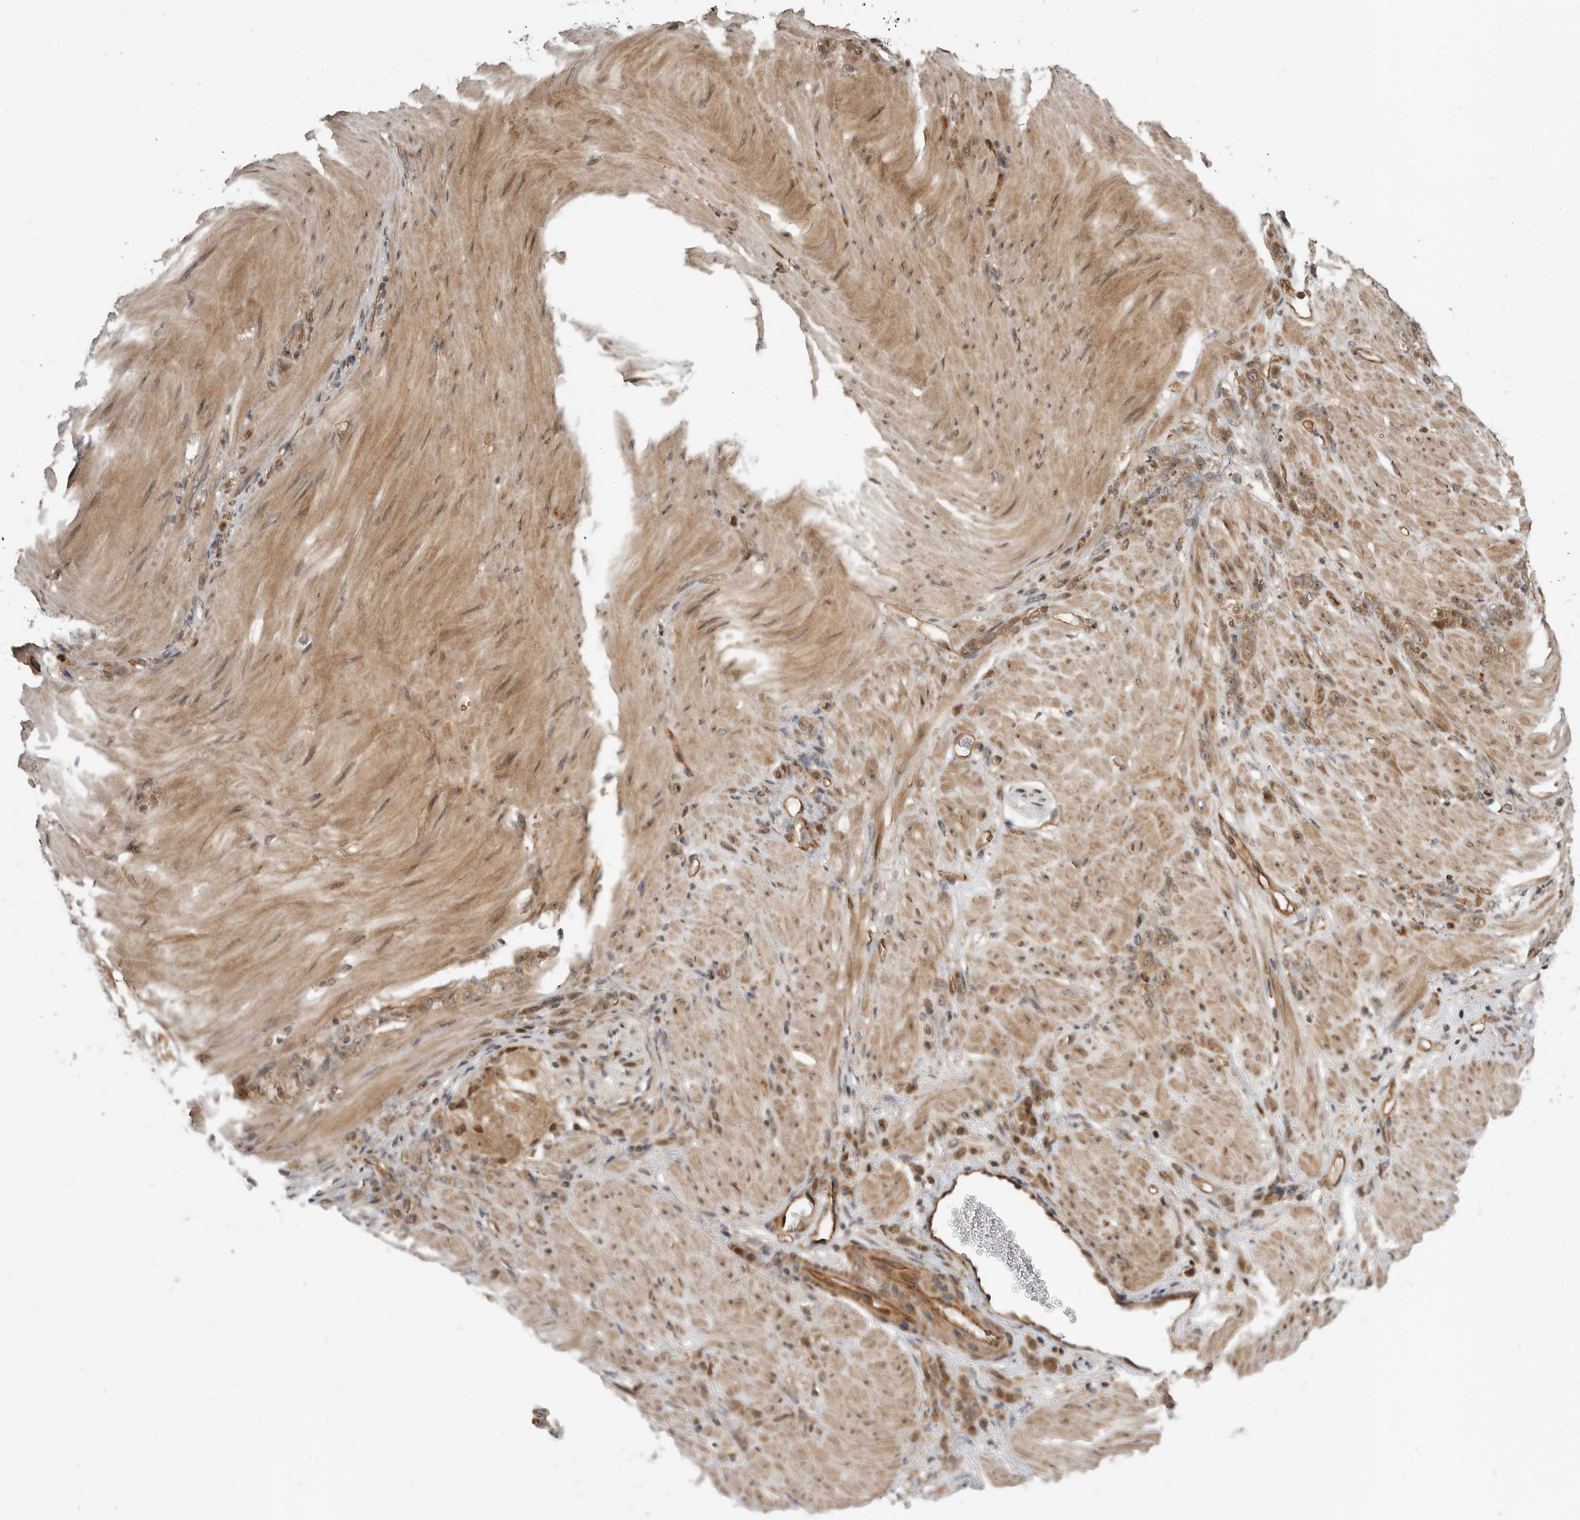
{"staining": {"intensity": "moderate", "quantity": ">75%", "location": "cytoplasmic/membranous,nuclear"}, "tissue": "stomach cancer", "cell_type": "Tumor cells", "image_type": "cancer", "snomed": [{"axis": "morphology", "description": "Normal tissue, NOS"}, {"axis": "morphology", "description": "Adenocarcinoma, NOS"}, {"axis": "topography", "description": "Stomach"}], "caption": "A high-resolution micrograph shows immunohistochemistry staining of adenocarcinoma (stomach), which displays moderate cytoplasmic/membranous and nuclear expression in about >75% of tumor cells. Using DAB (3,3'-diaminobenzidine) (brown) and hematoxylin (blue) stains, captured at high magnification using brightfield microscopy.", "gene": "STRAP", "patient": {"sex": "male", "age": 82}}